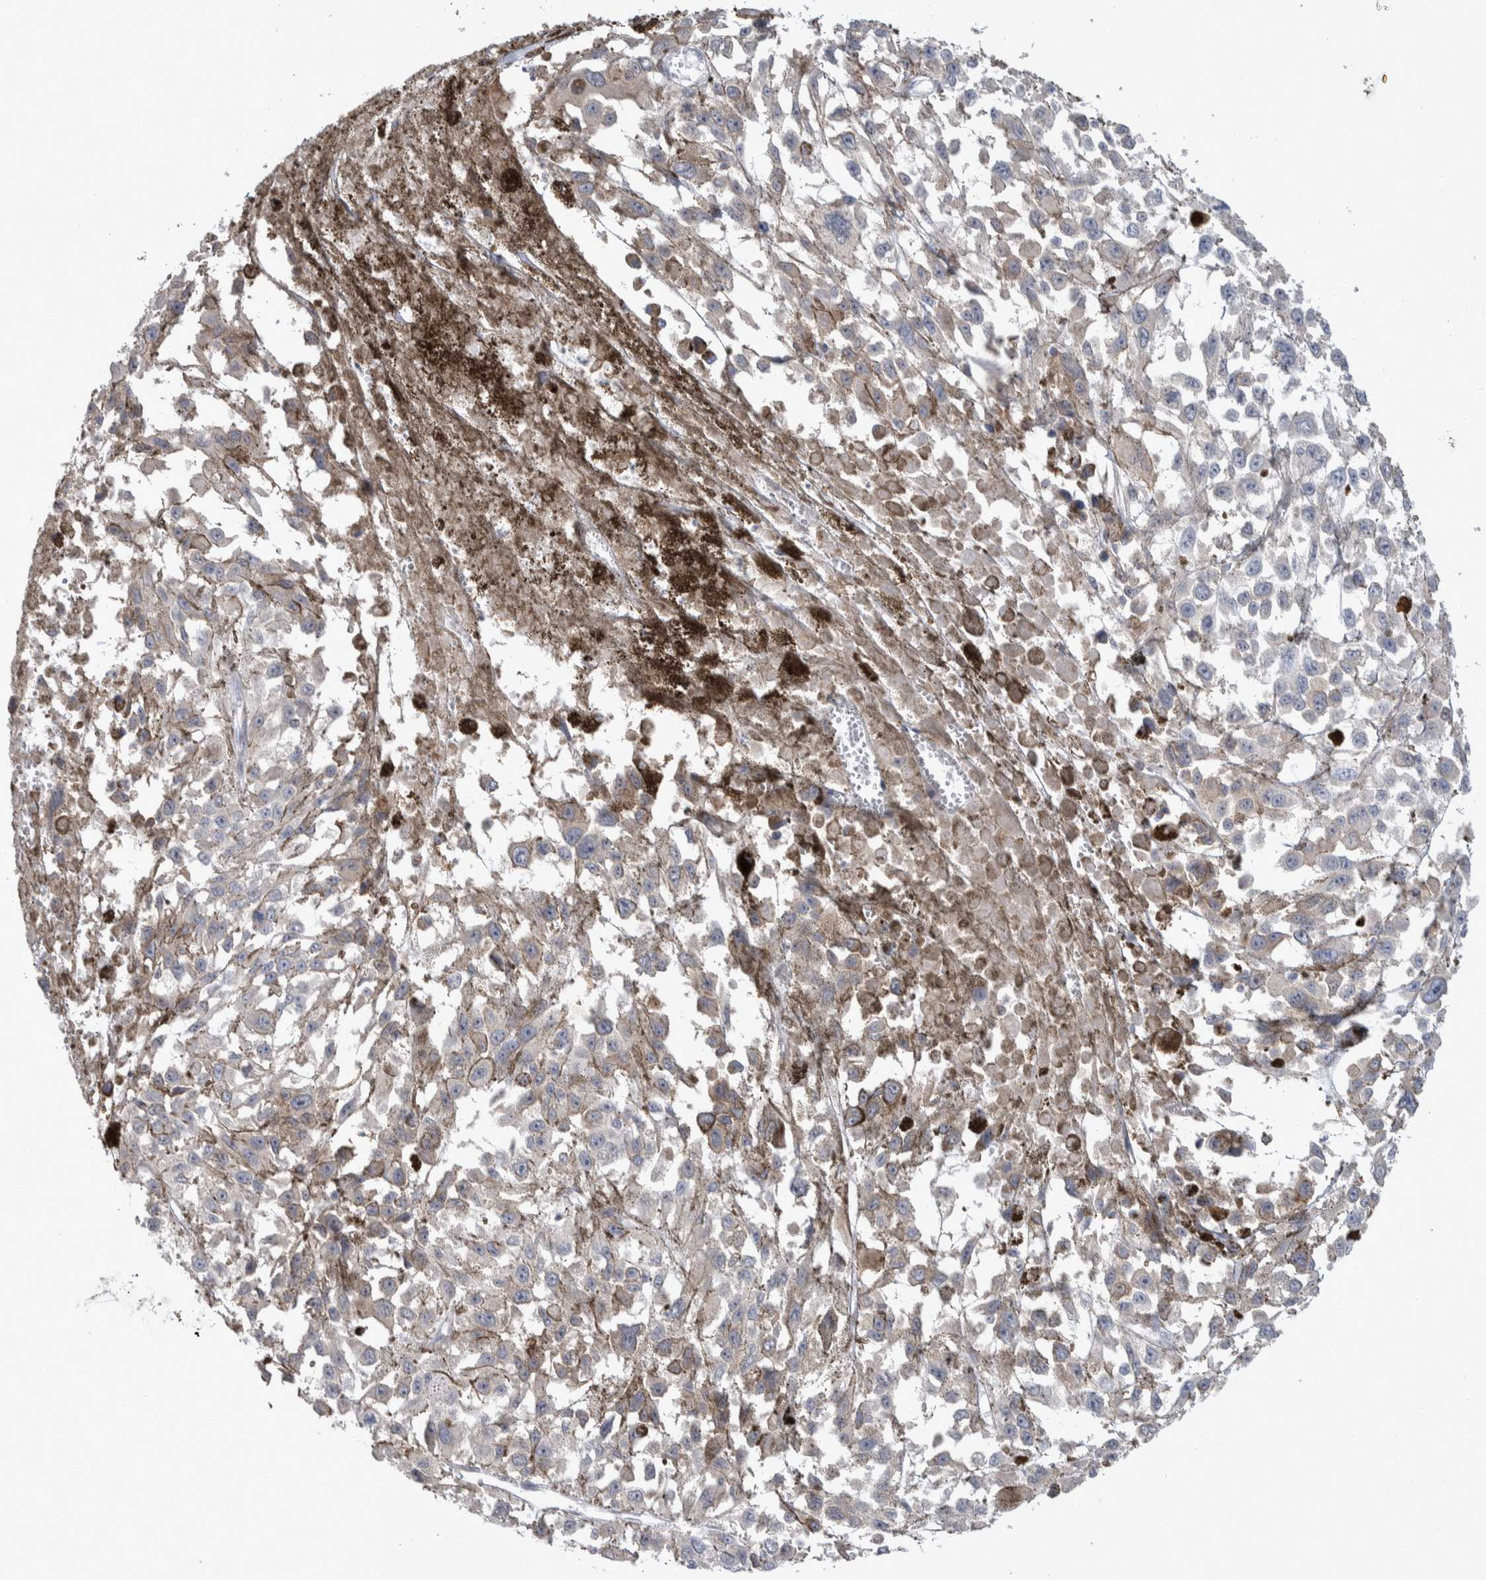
{"staining": {"intensity": "negative", "quantity": "none", "location": "none"}, "tissue": "melanoma", "cell_type": "Tumor cells", "image_type": "cancer", "snomed": [{"axis": "morphology", "description": "Malignant melanoma, Metastatic site"}, {"axis": "topography", "description": "Lymph node"}], "caption": "Tumor cells are negative for brown protein staining in malignant melanoma (metastatic site).", "gene": "HTATIP2", "patient": {"sex": "male", "age": 59}}